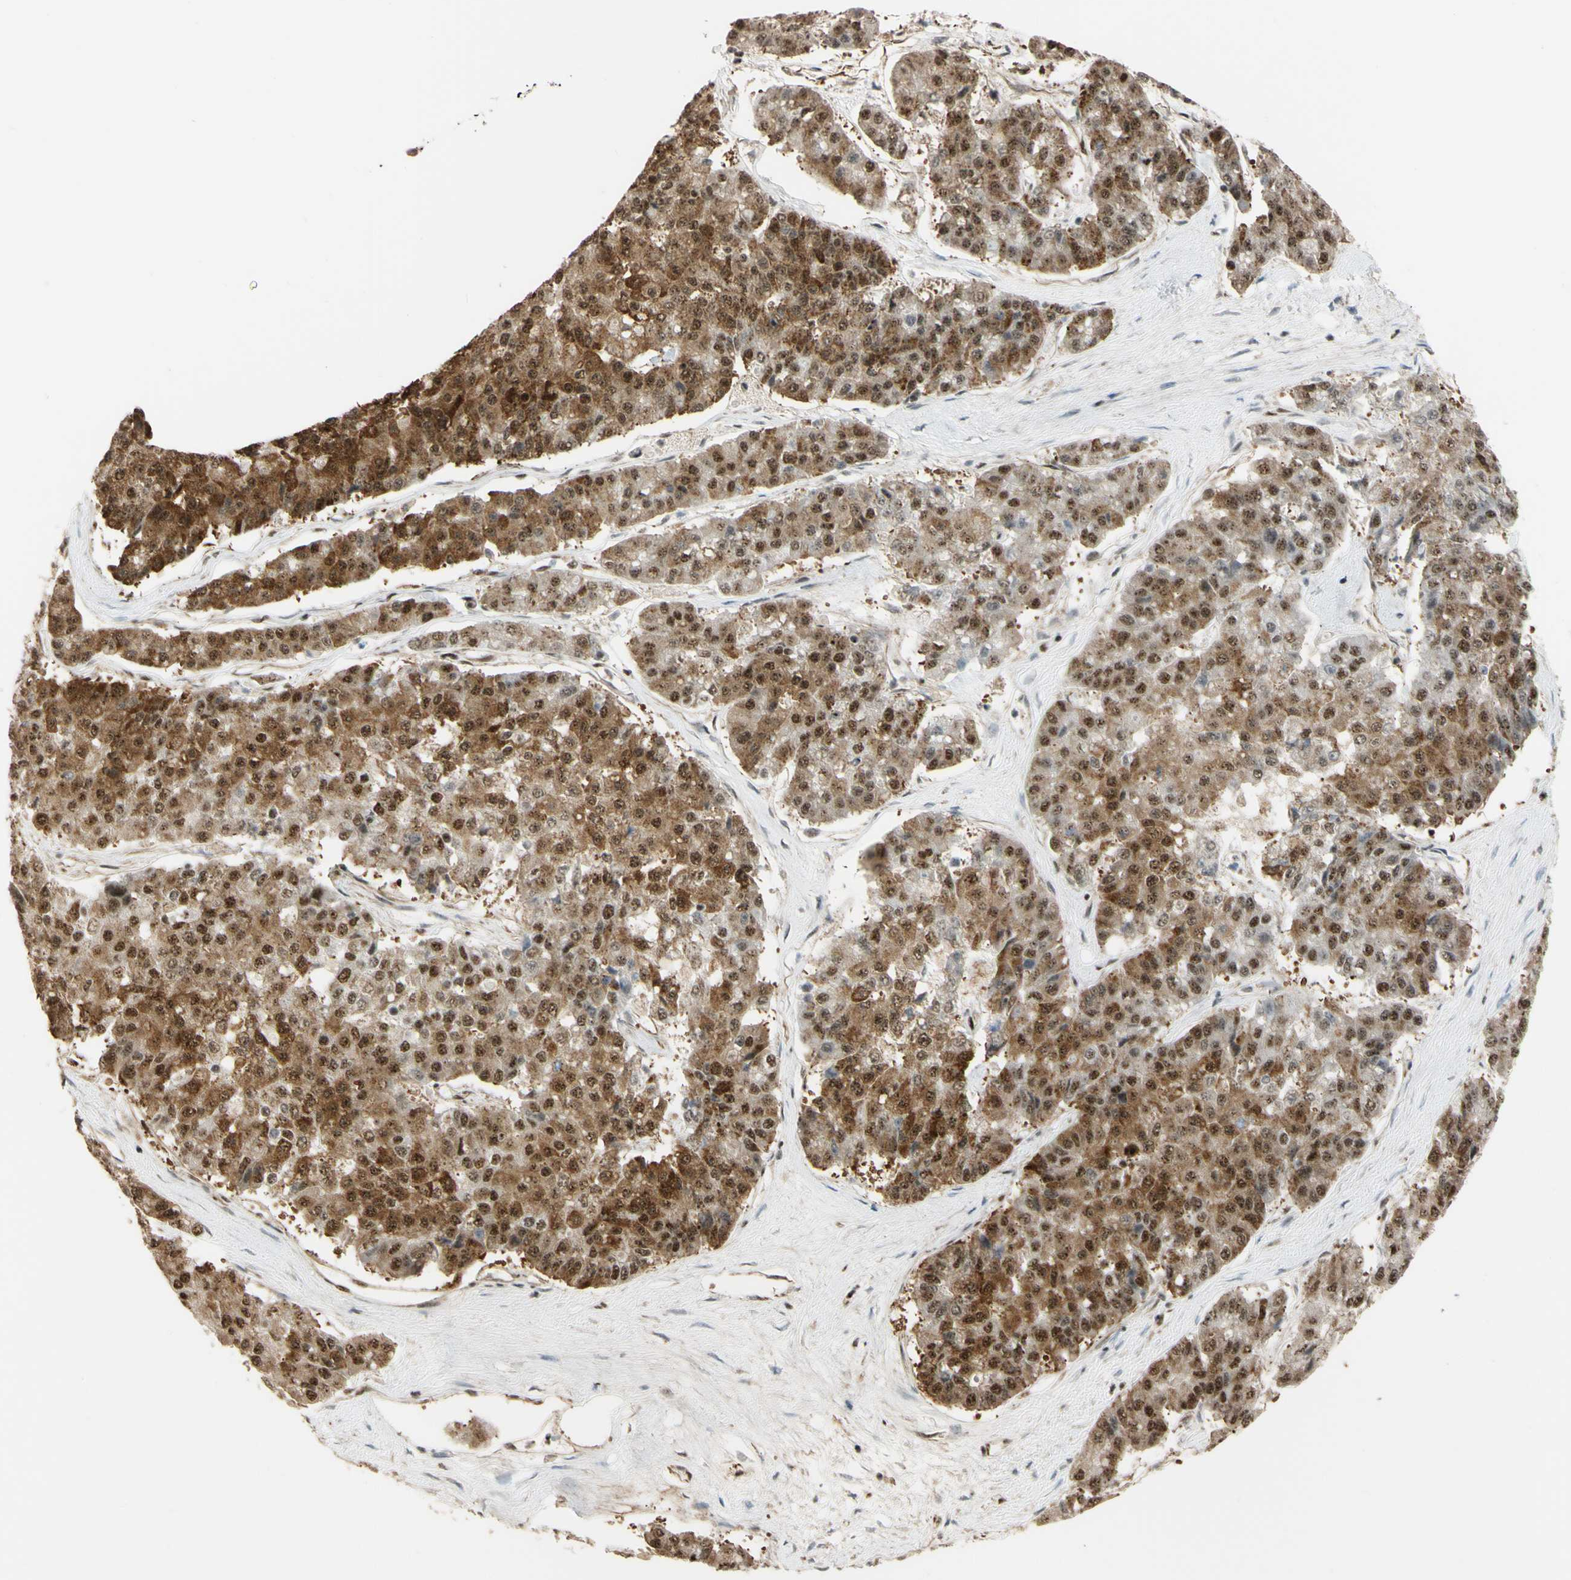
{"staining": {"intensity": "moderate", "quantity": ">75%", "location": "cytoplasmic/membranous,nuclear"}, "tissue": "pancreatic cancer", "cell_type": "Tumor cells", "image_type": "cancer", "snomed": [{"axis": "morphology", "description": "Adenocarcinoma, NOS"}, {"axis": "topography", "description": "Pancreas"}], "caption": "Adenocarcinoma (pancreatic) stained with DAB immunohistochemistry reveals medium levels of moderate cytoplasmic/membranous and nuclear positivity in about >75% of tumor cells. Using DAB (brown) and hematoxylin (blue) stains, captured at high magnification using brightfield microscopy.", "gene": "SAP18", "patient": {"sex": "male", "age": 50}}